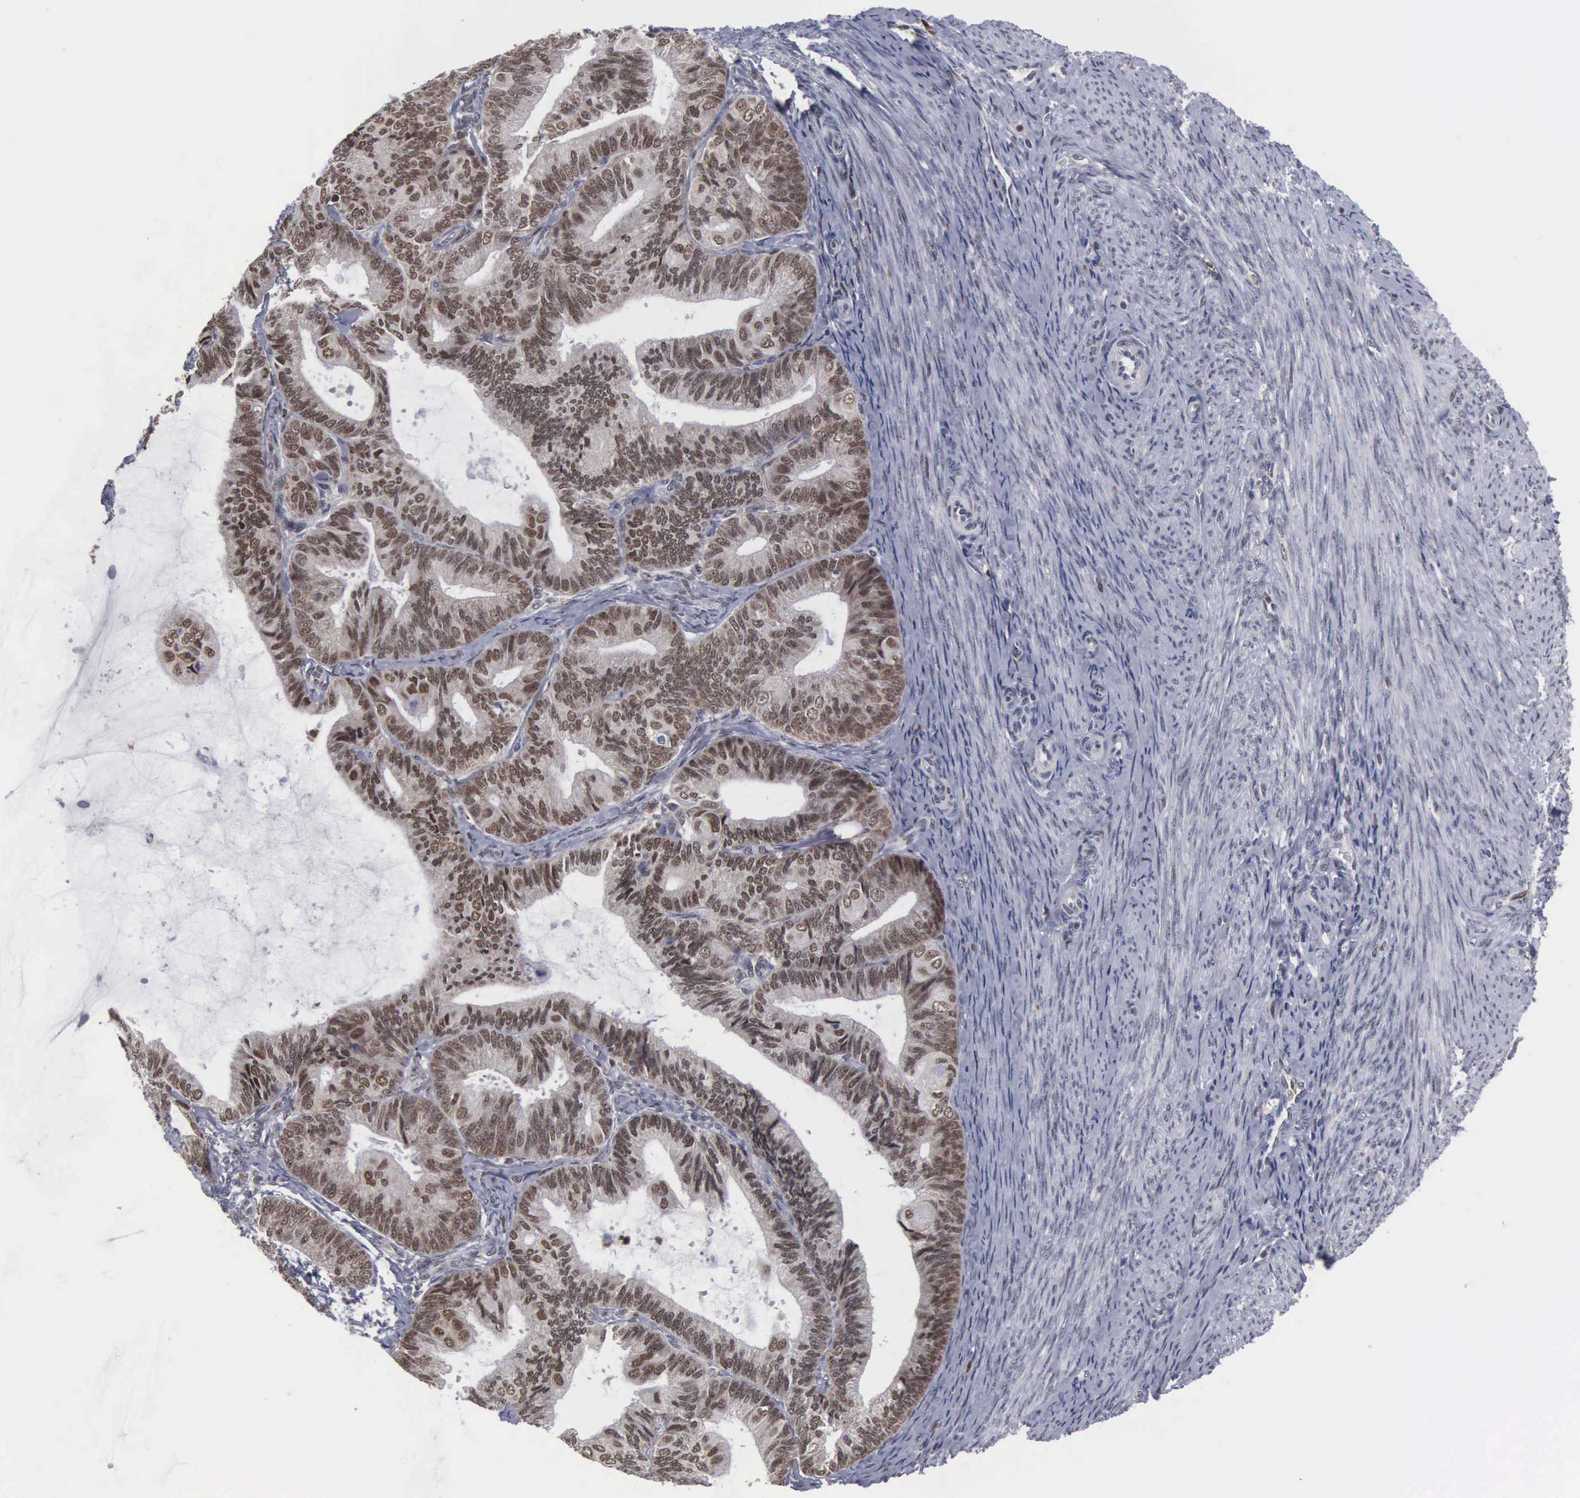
{"staining": {"intensity": "moderate", "quantity": ">75%", "location": "nuclear"}, "tissue": "endometrial cancer", "cell_type": "Tumor cells", "image_type": "cancer", "snomed": [{"axis": "morphology", "description": "Adenocarcinoma, NOS"}, {"axis": "topography", "description": "Endometrium"}], "caption": "The histopathology image demonstrates staining of endometrial cancer, revealing moderate nuclear protein expression (brown color) within tumor cells.", "gene": "TRMT5", "patient": {"sex": "female", "age": 63}}